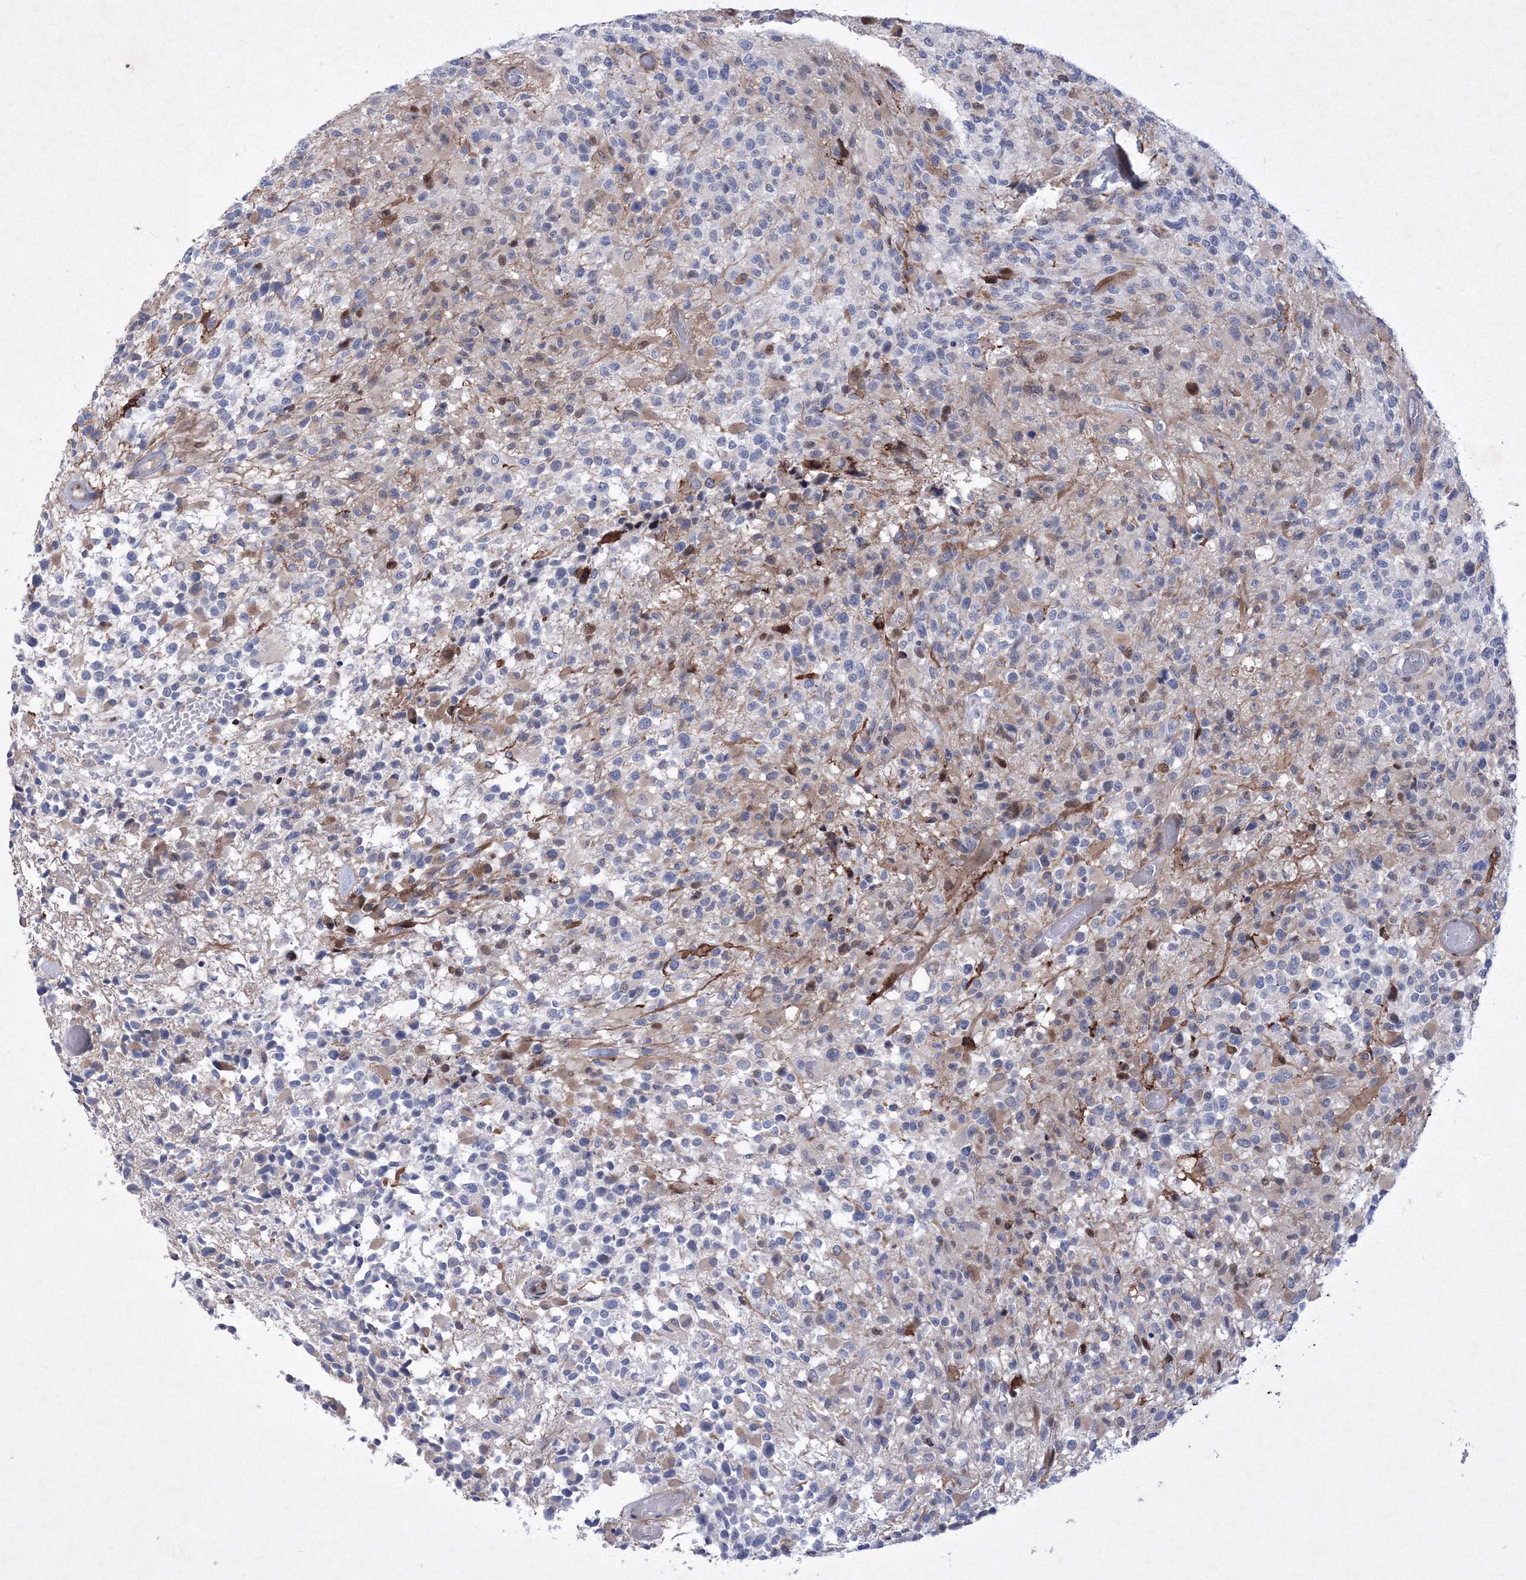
{"staining": {"intensity": "negative", "quantity": "none", "location": "none"}, "tissue": "glioma", "cell_type": "Tumor cells", "image_type": "cancer", "snomed": [{"axis": "morphology", "description": "Glioma, malignant, High grade"}, {"axis": "morphology", "description": "Glioblastoma, NOS"}, {"axis": "topography", "description": "Brain"}], "caption": "An IHC micrograph of glioma is shown. There is no staining in tumor cells of glioma.", "gene": "RNPEPL1", "patient": {"sex": "male", "age": 60}}